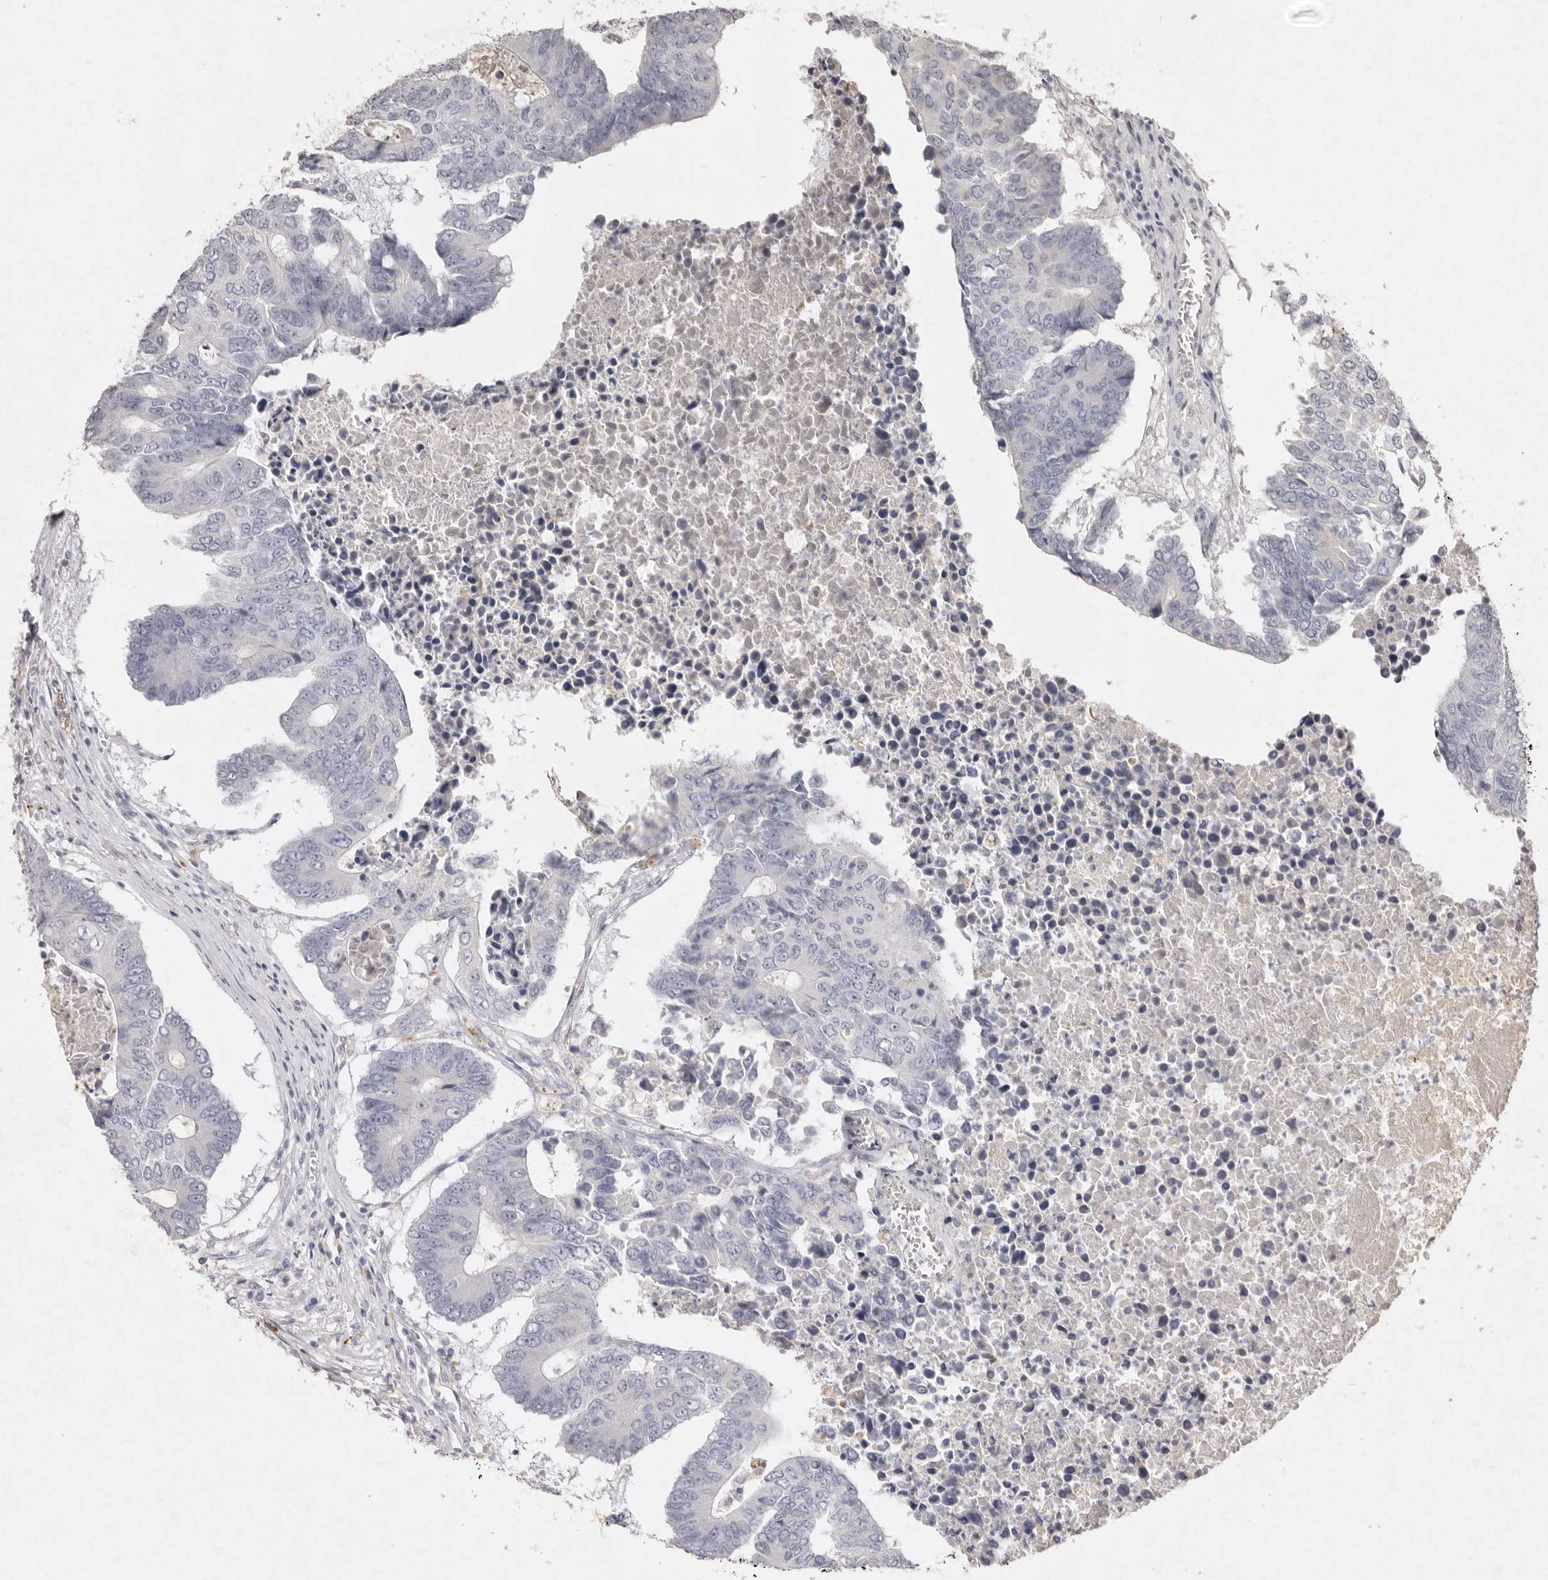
{"staining": {"intensity": "negative", "quantity": "none", "location": "none"}, "tissue": "colorectal cancer", "cell_type": "Tumor cells", "image_type": "cancer", "snomed": [{"axis": "morphology", "description": "Adenocarcinoma, NOS"}, {"axis": "topography", "description": "Colon"}], "caption": "An image of human adenocarcinoma (colorectal) is negative for staining in tumor cells.", "gene": "FAM185A", "patient": {"sex": "male", "age": 87}}